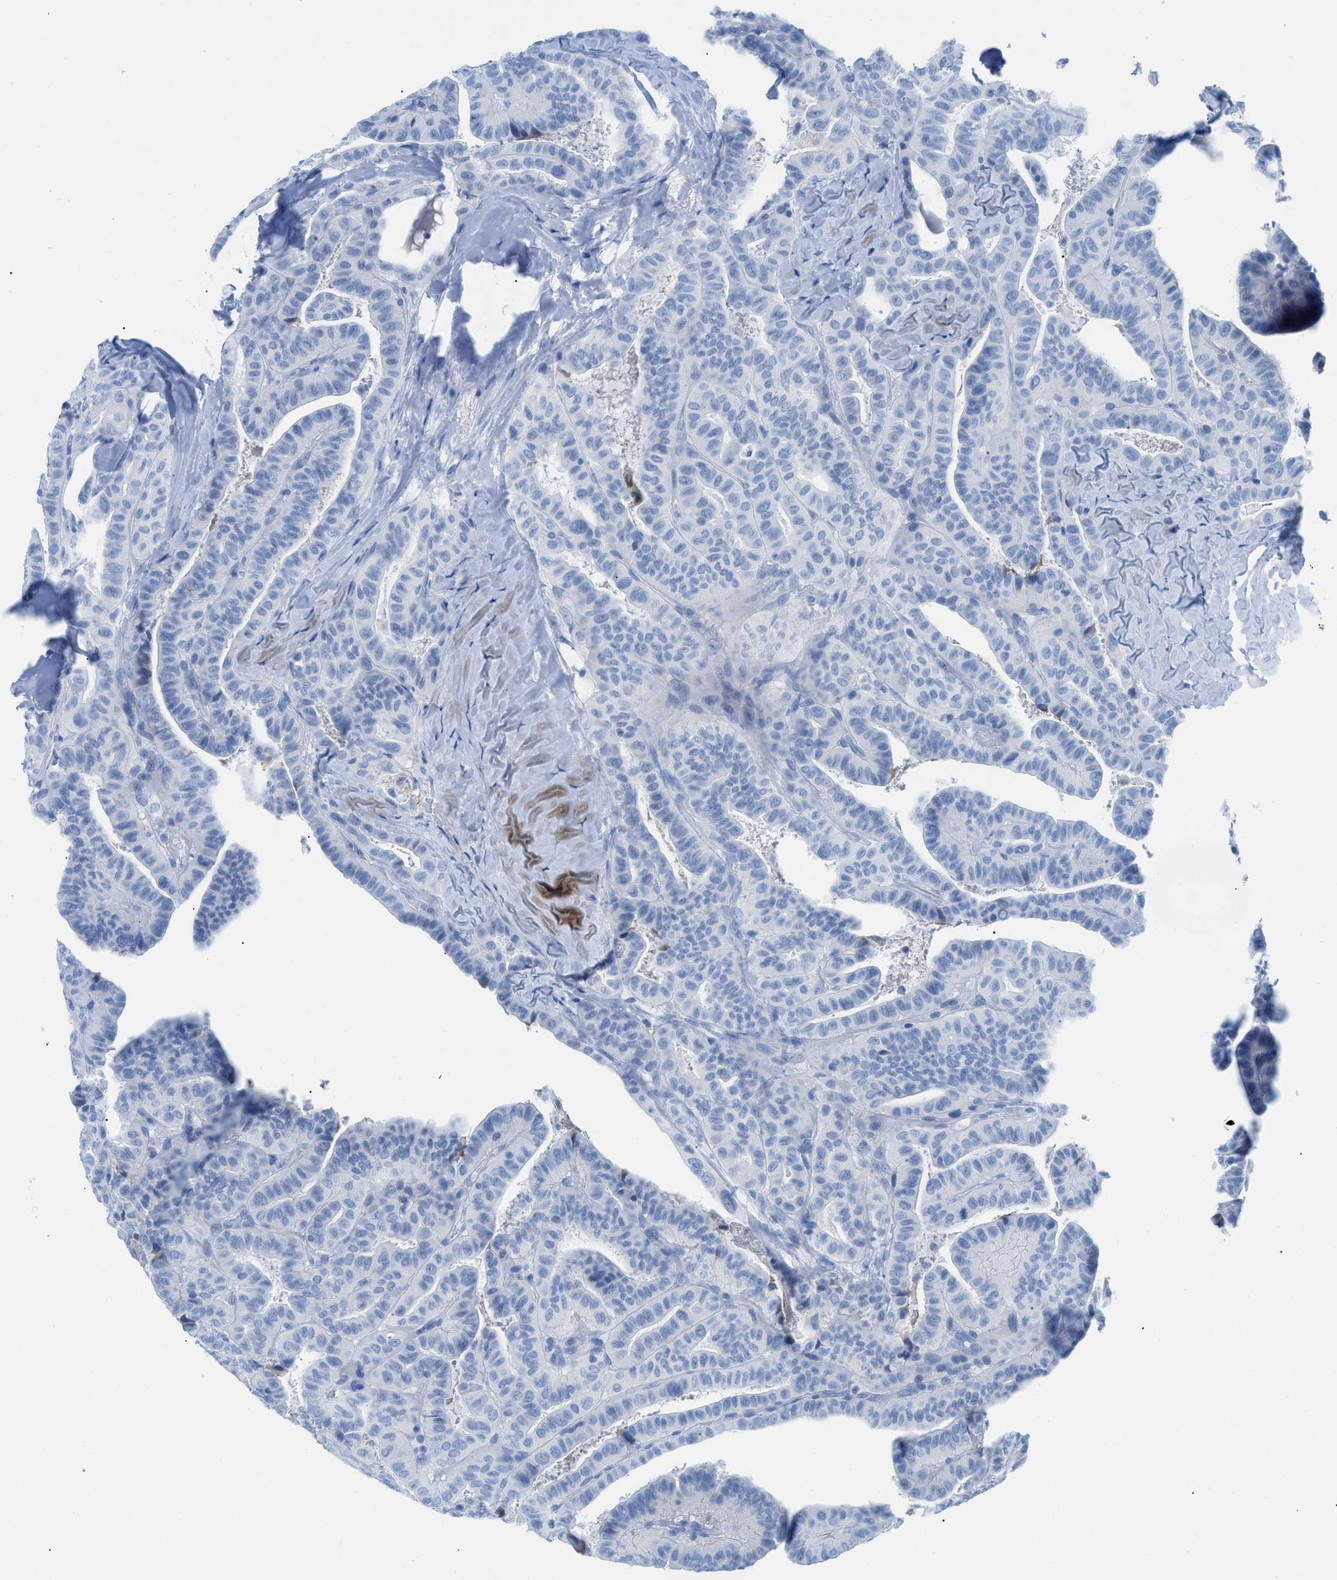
{"staining": {"intensity": "negative", "quantity": "none", "location": "none"}, "tissue": "thyroid cancer", "cell_type": "Tumor cells", "image_type": "cancer", "snomed": [{"axis": "morphology", "description": "Papillary adenocarcinoma, NOS"}, {"axis": "topography", "description": "Thyroid gland"}], "caption": "This is a image of immunohistochemistry staining of thyroid papillary adenocarcinoma, which shows no expression in tumor cells.", "gene": "TCL1A", "patient": {"sex": "male", "age": 77}}